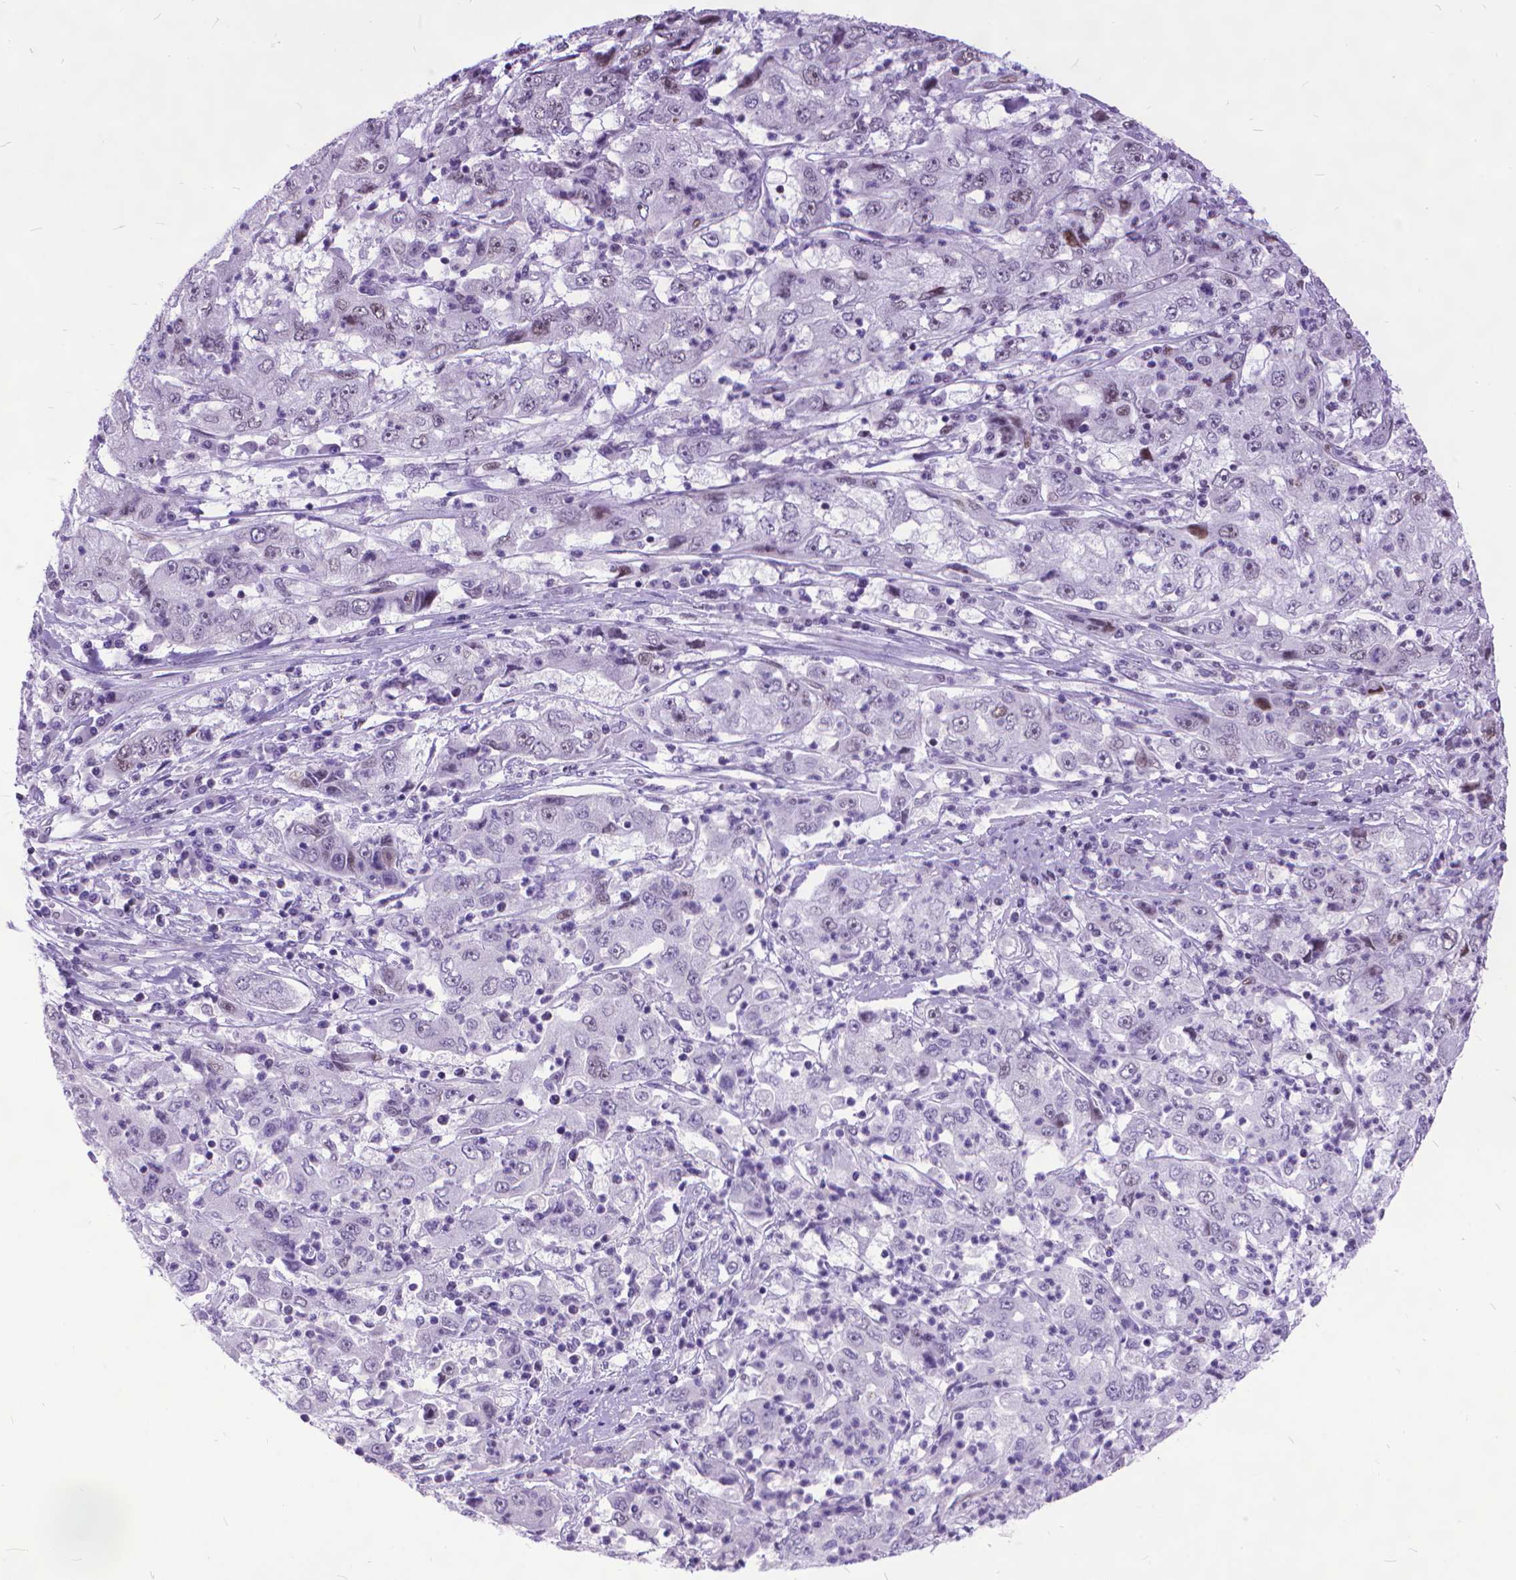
{"staining": {"intensity": "negative", "quantity": "none", "location": "none"}, "tissue": "cervical cancer", "cell_type": "Tumor cells", "image_type": "cancer", "snomed": [{"axis": "morphology", "description": "Squamous cell carcinoma, NOS"}, {"axis": "topography", "description": "Cervix"}], "caption": "Immunohistochemistry histopathology image of neoplastic tissue: human cervical cancer stained with DAB demonstrates no significant protein staining in tumor cells. (IHC, brightfield microscopy, high magnification).", "gene": "POLE4", "patient": {"sex": "female", "age": 36}}